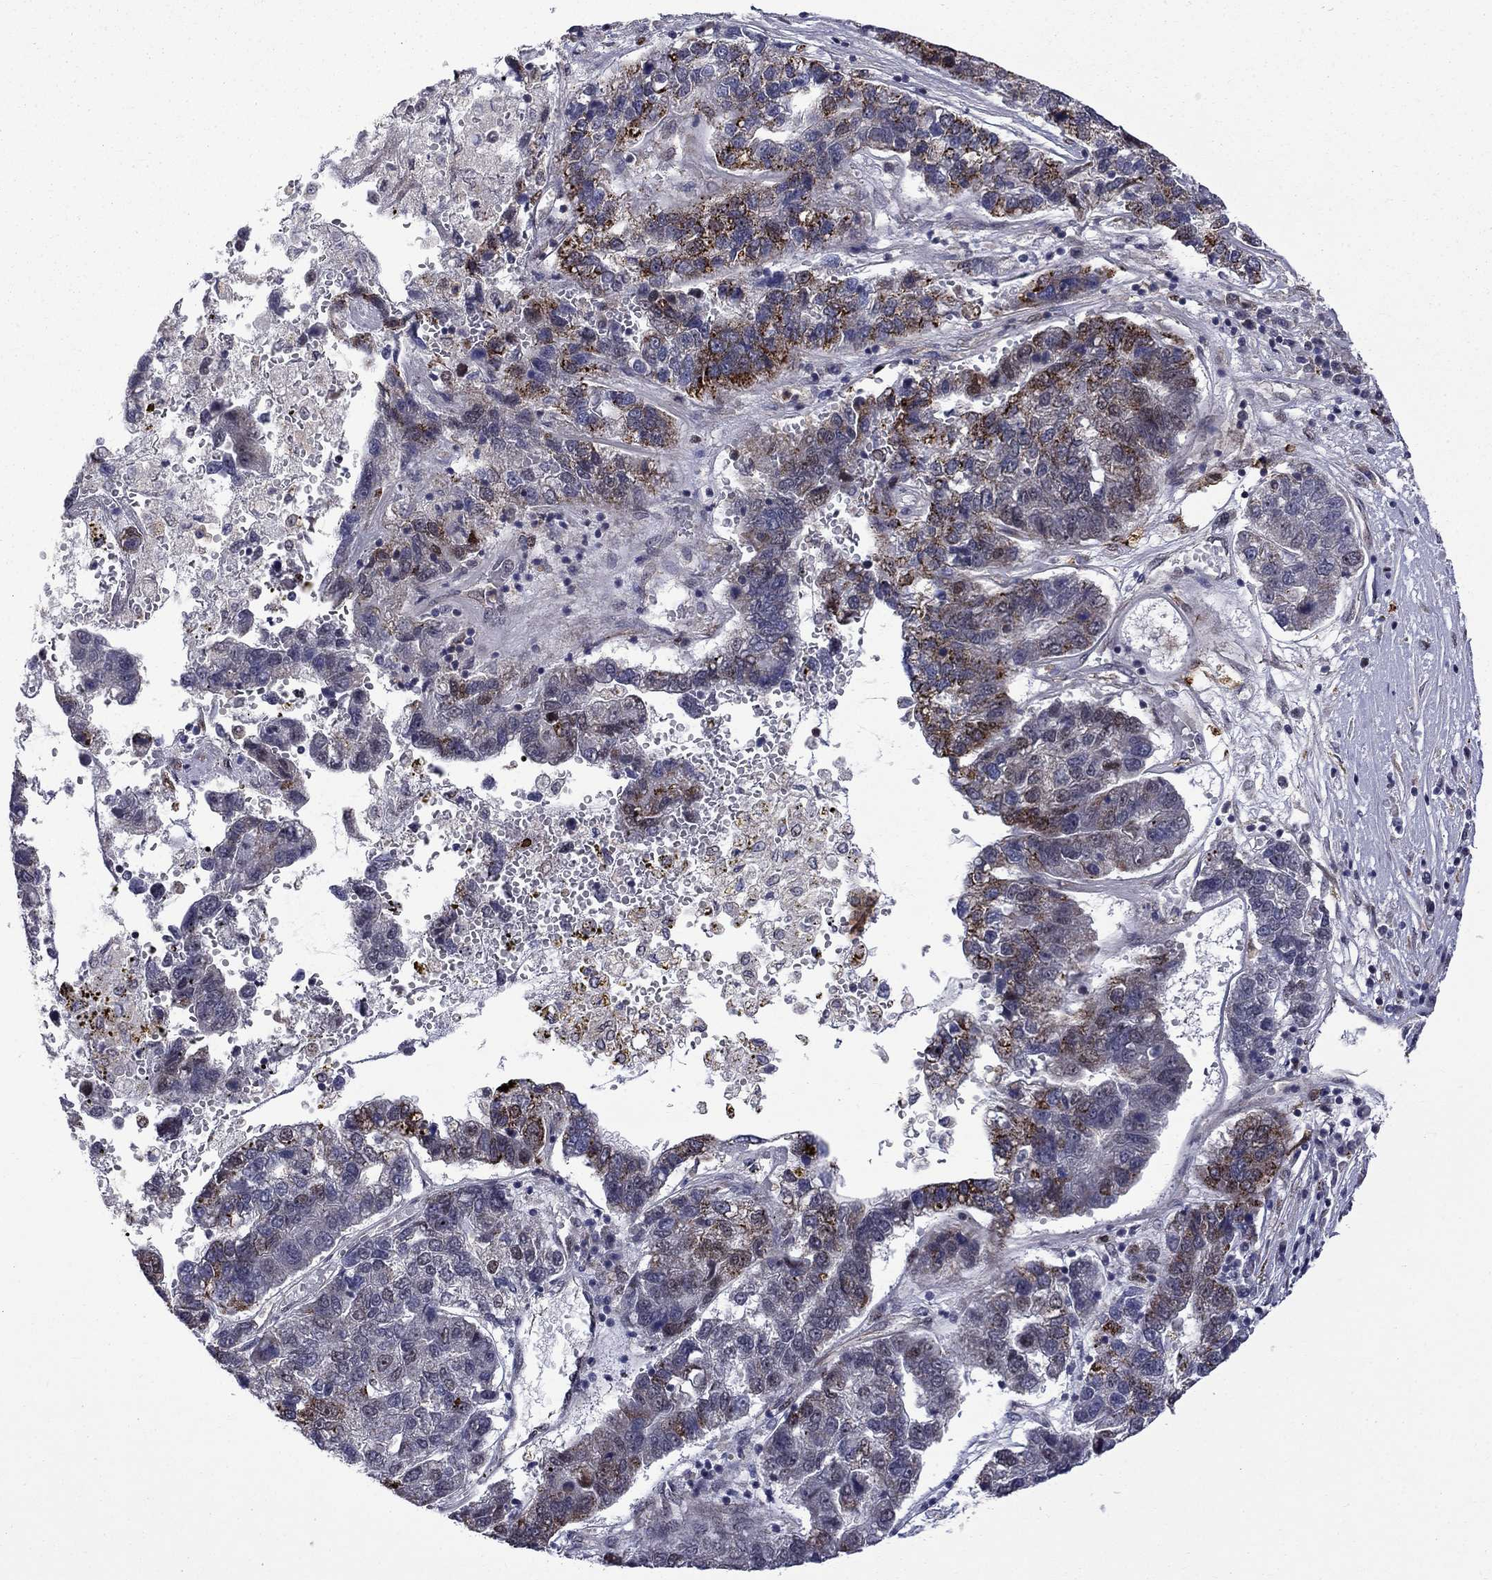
{"staining": {"intensity": "strong", "quantity": "<25%", "location": "cytoplasmic/membranous"}, "tissue": "pancreatic cancer", "cell_type": "Tumor cells", "image_type": "cancer", "snomed": [{"axis": "morphology", "description": "Adenocarcinoma, NOS"}, {"axis": "topography", "description": "Pancreas"}], "caption": "DAB (3,3'-diaminobenzidine) immunohistochemical staining of pancreatic cancer (adenocarcinoma) demonstrates strong cytoplasmic/membranous protein expression in about <25% of tumor cells. The staining is performed using DAB brown chromogen to label protein expression. The nuclei are counter-stained blue using hematoxylin.", "gene": "KPNA3", "patient": {"sex": "female", "age": 61}}